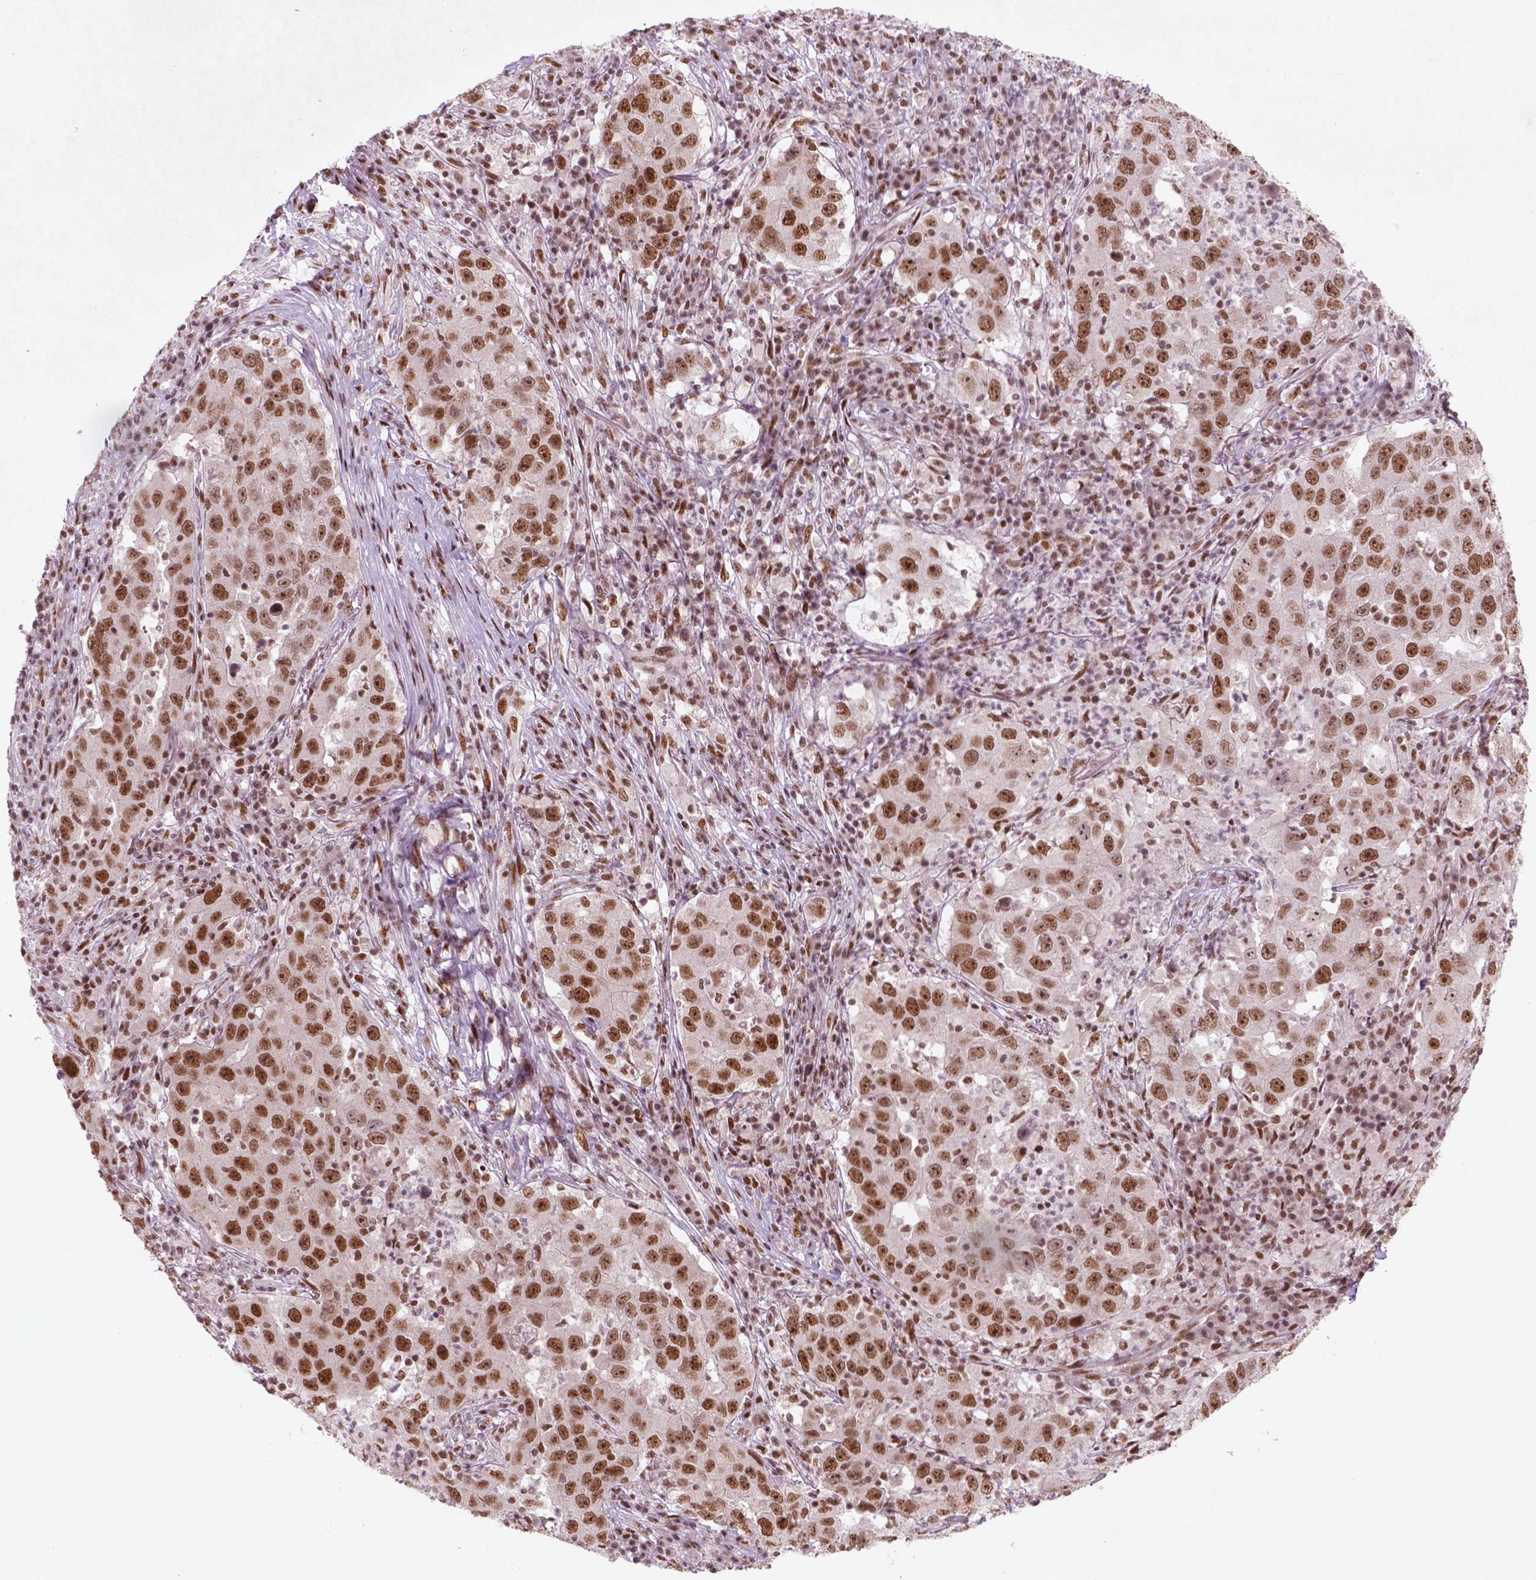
{"staining": {"intensity": "moderate", "quantity": ">75%", "location": "nuclear"}, "tissue": "lung cancer", "cell_type": "Tumor cells", "image_type": "cancer", "snomed": [{"axis": "morphology", "description": "Adenocarcinoma, NOS"}, {"axis": "topography", "description": "Lung"}], "caption": "Immunohistochemical staining of human lung adenocarcinoma displays medium levels of moderate nuclear protein staining in about >75% of tumor cells. (DAB (3,3'-diaminobenzidine) = brown stain, brightfield microscopy at high magnification).", "gene": "HMG20B", "patient": {"sex": "male", "age": 73}}